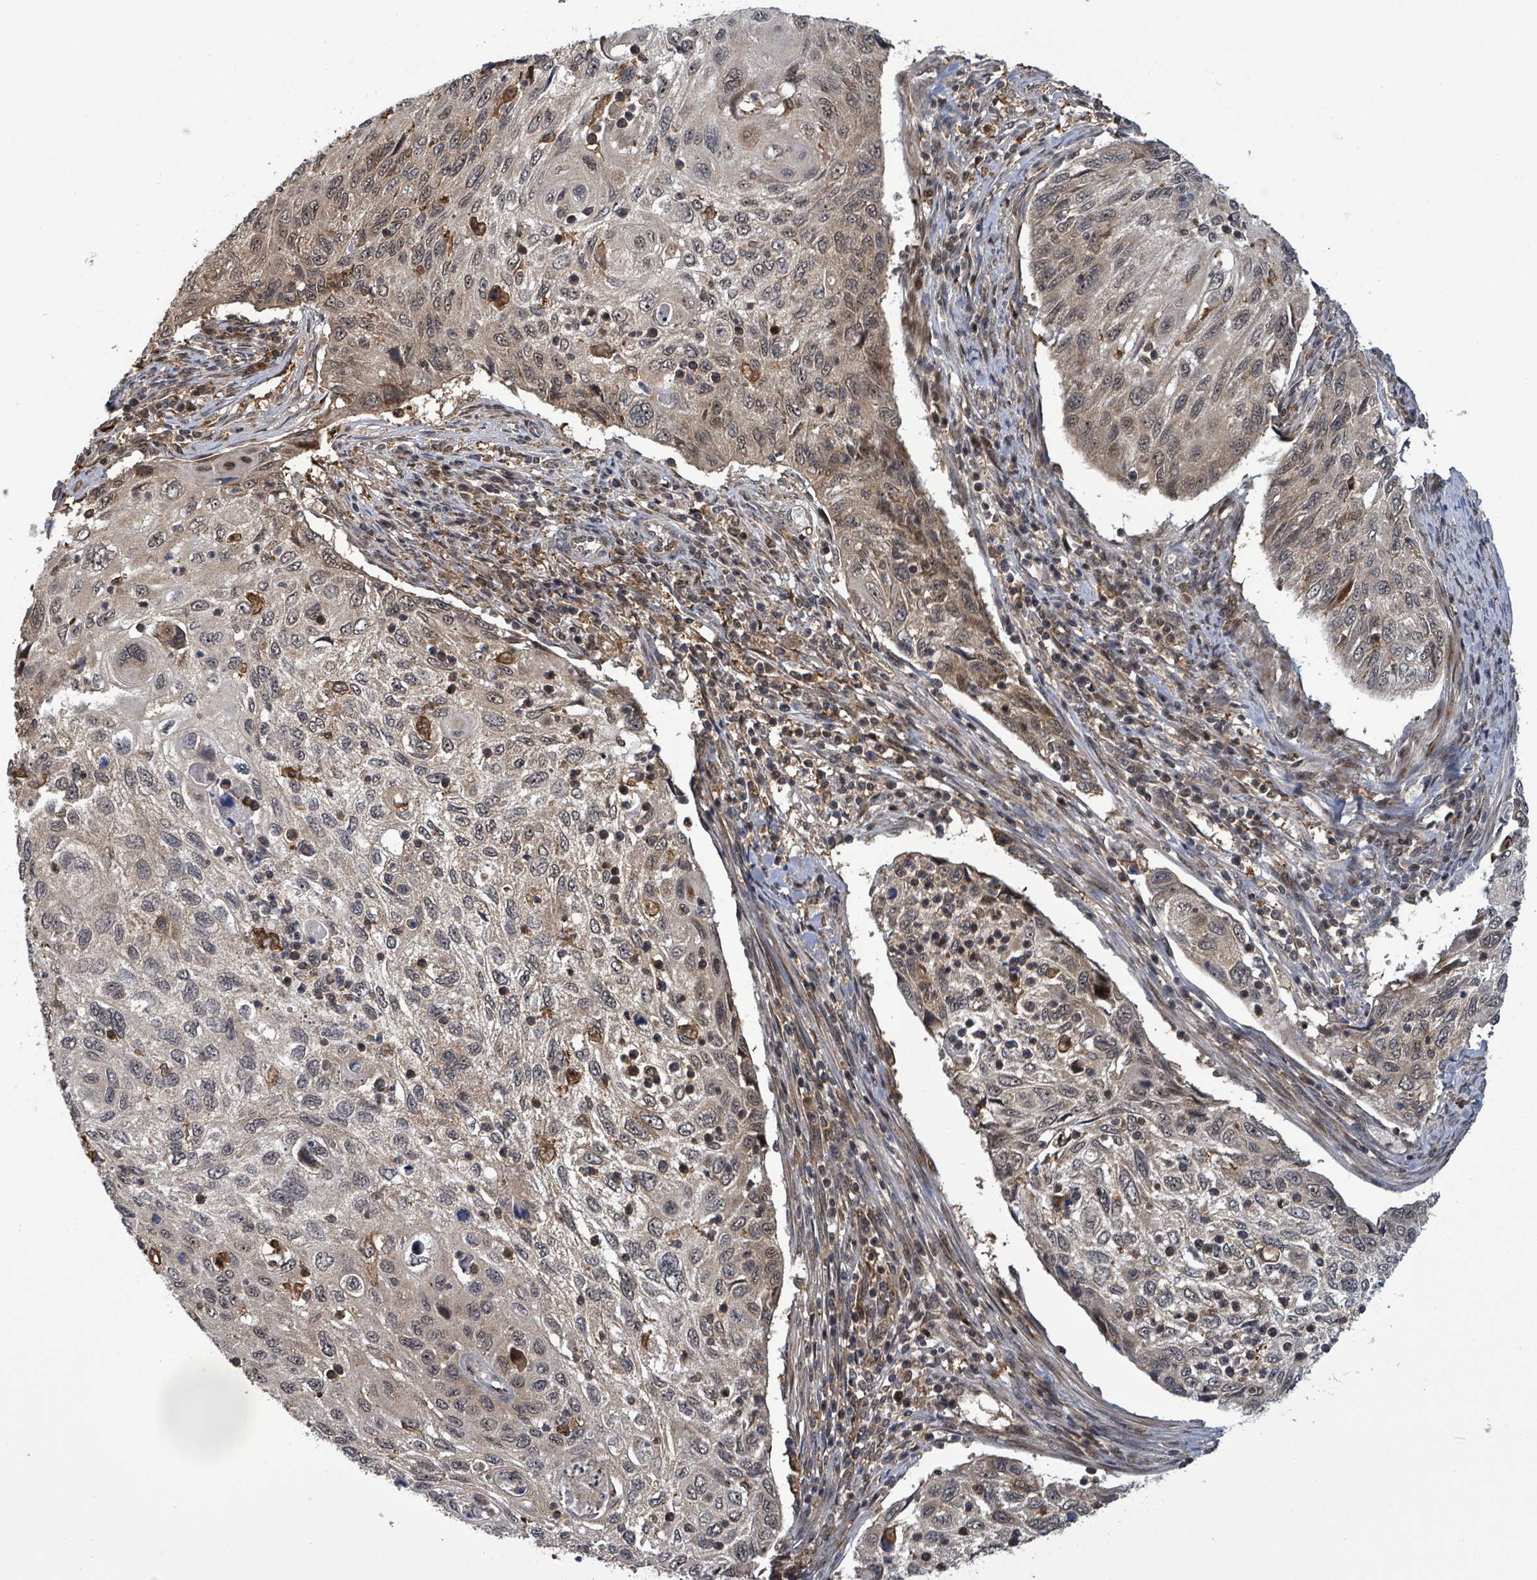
{"staining": {"intensity": "weak", "quantity": "25%-75%", "location": "cytoplasmic/membranous,nuclear"}, "tissue": "cervical cancer", "cell_type": "Tumor cells", "image_type": "cancer", "snomed": [{"axis": "morphology", "description": "Squamous cell carcinoma, NOS"}, {"axis": "topography", "description": "Cervix"}], "caption": "IHC histopathology image of neoplastic tissue: human cervical cancer stained using immunohistochemistry (IHC) exhibits low levels of weak protein expression localized specifically in the cytoplasmic/membranous and nuclear of tumor cells, appearing as a cytoplasmic/membranous and nuclear brown color.", "gene": "FBXO6", "patient": {"sex": "female", "age": 70}}